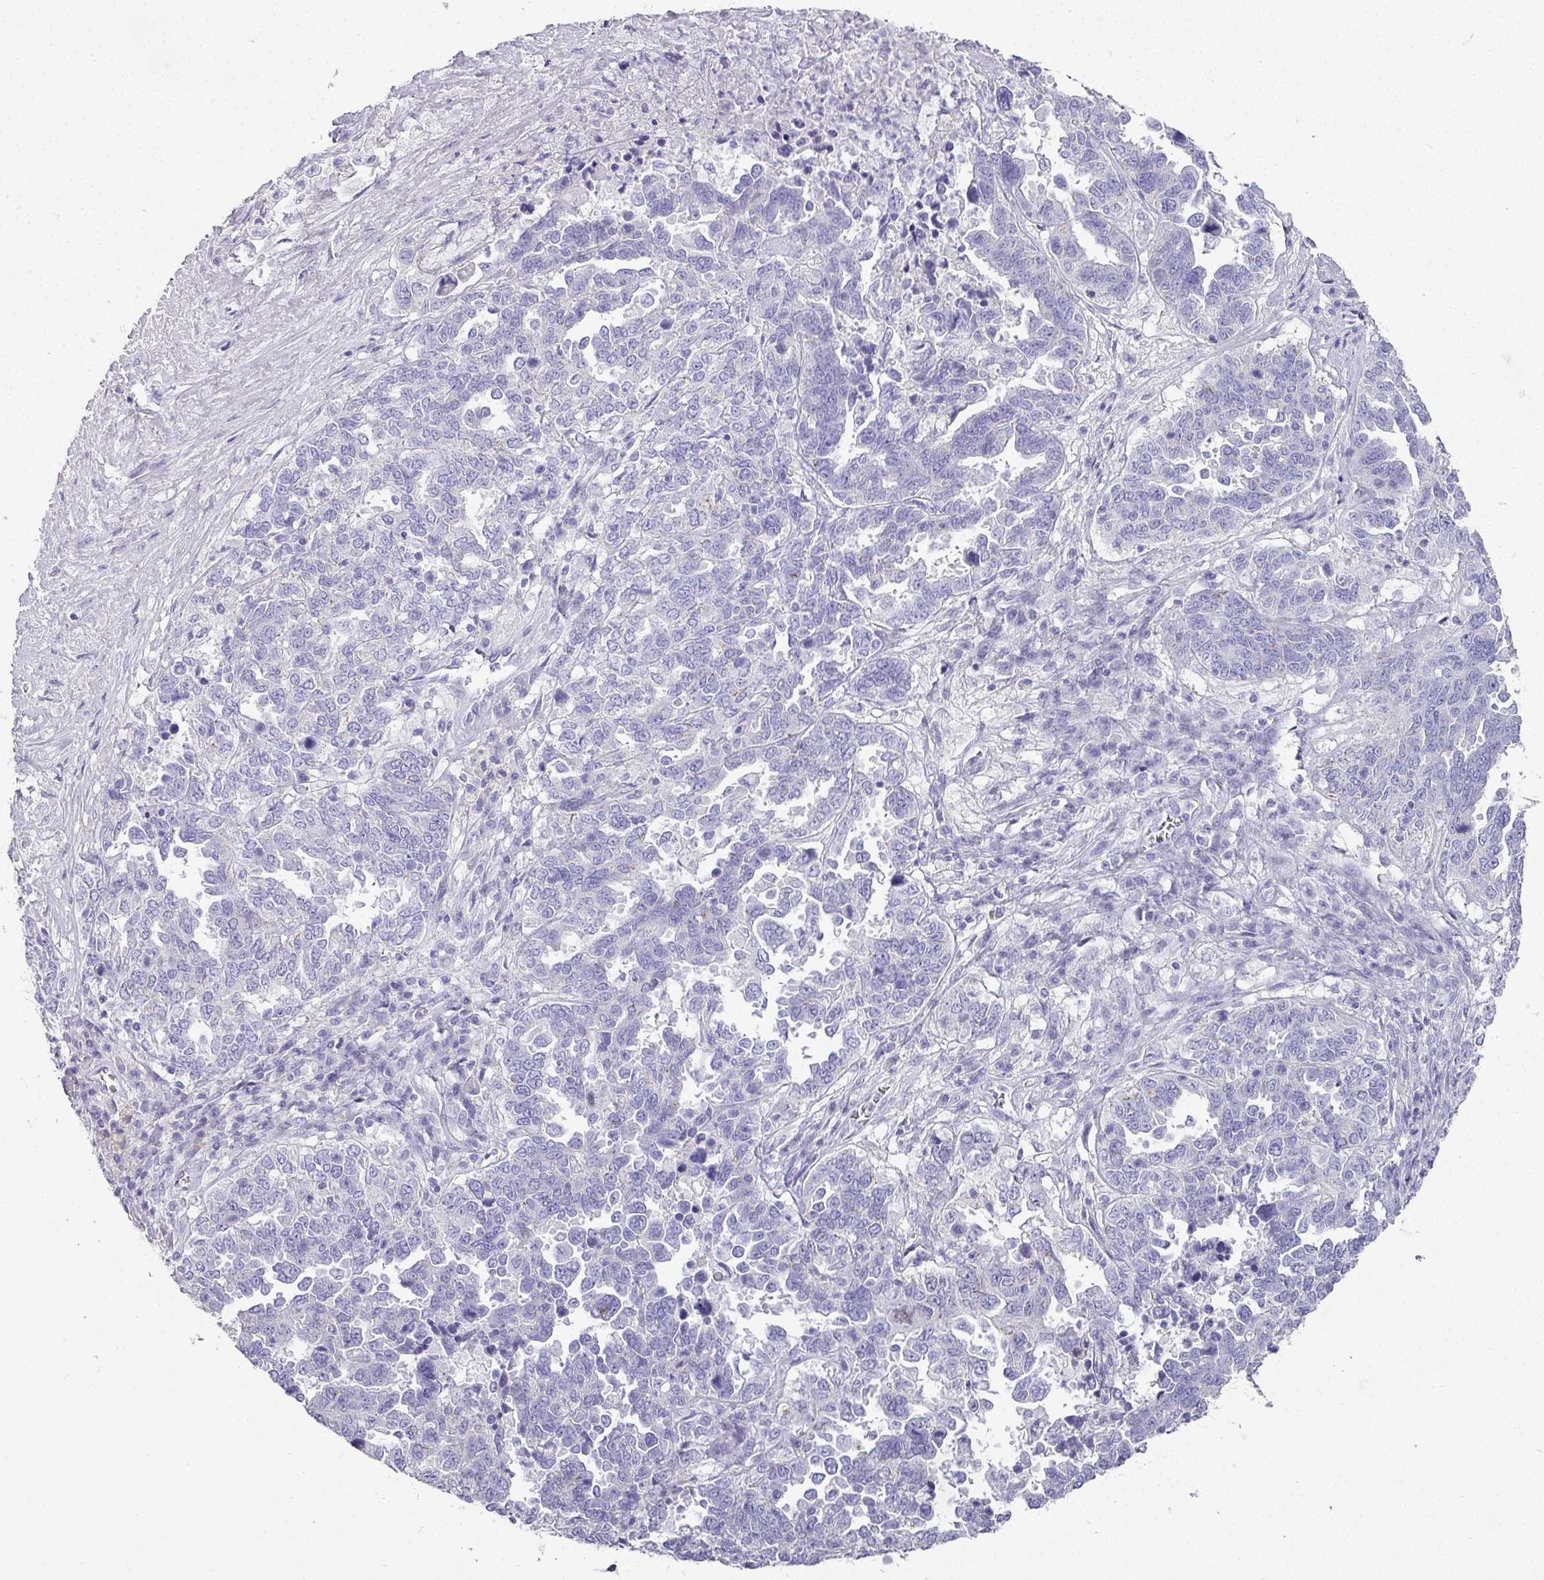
{"staining": {"intensity": "negative", "quantity": "none", "location": "none"}, "tissue": "ovarian cancer", "cell_type": "Tumor cells", "image_type": "cancer", "snomed": [{"axis": "morphology", "description": "Carcinoma, endometroid"}, {"axis": "topography", "description": "Ovary"}], "caption": "IHC histopathology image of ovarian cancer stained for a protein (brown), which exhibits no staining in tumor cells.", "gene": "GLI4", "patient": {"sex": "female", "age": 62}}